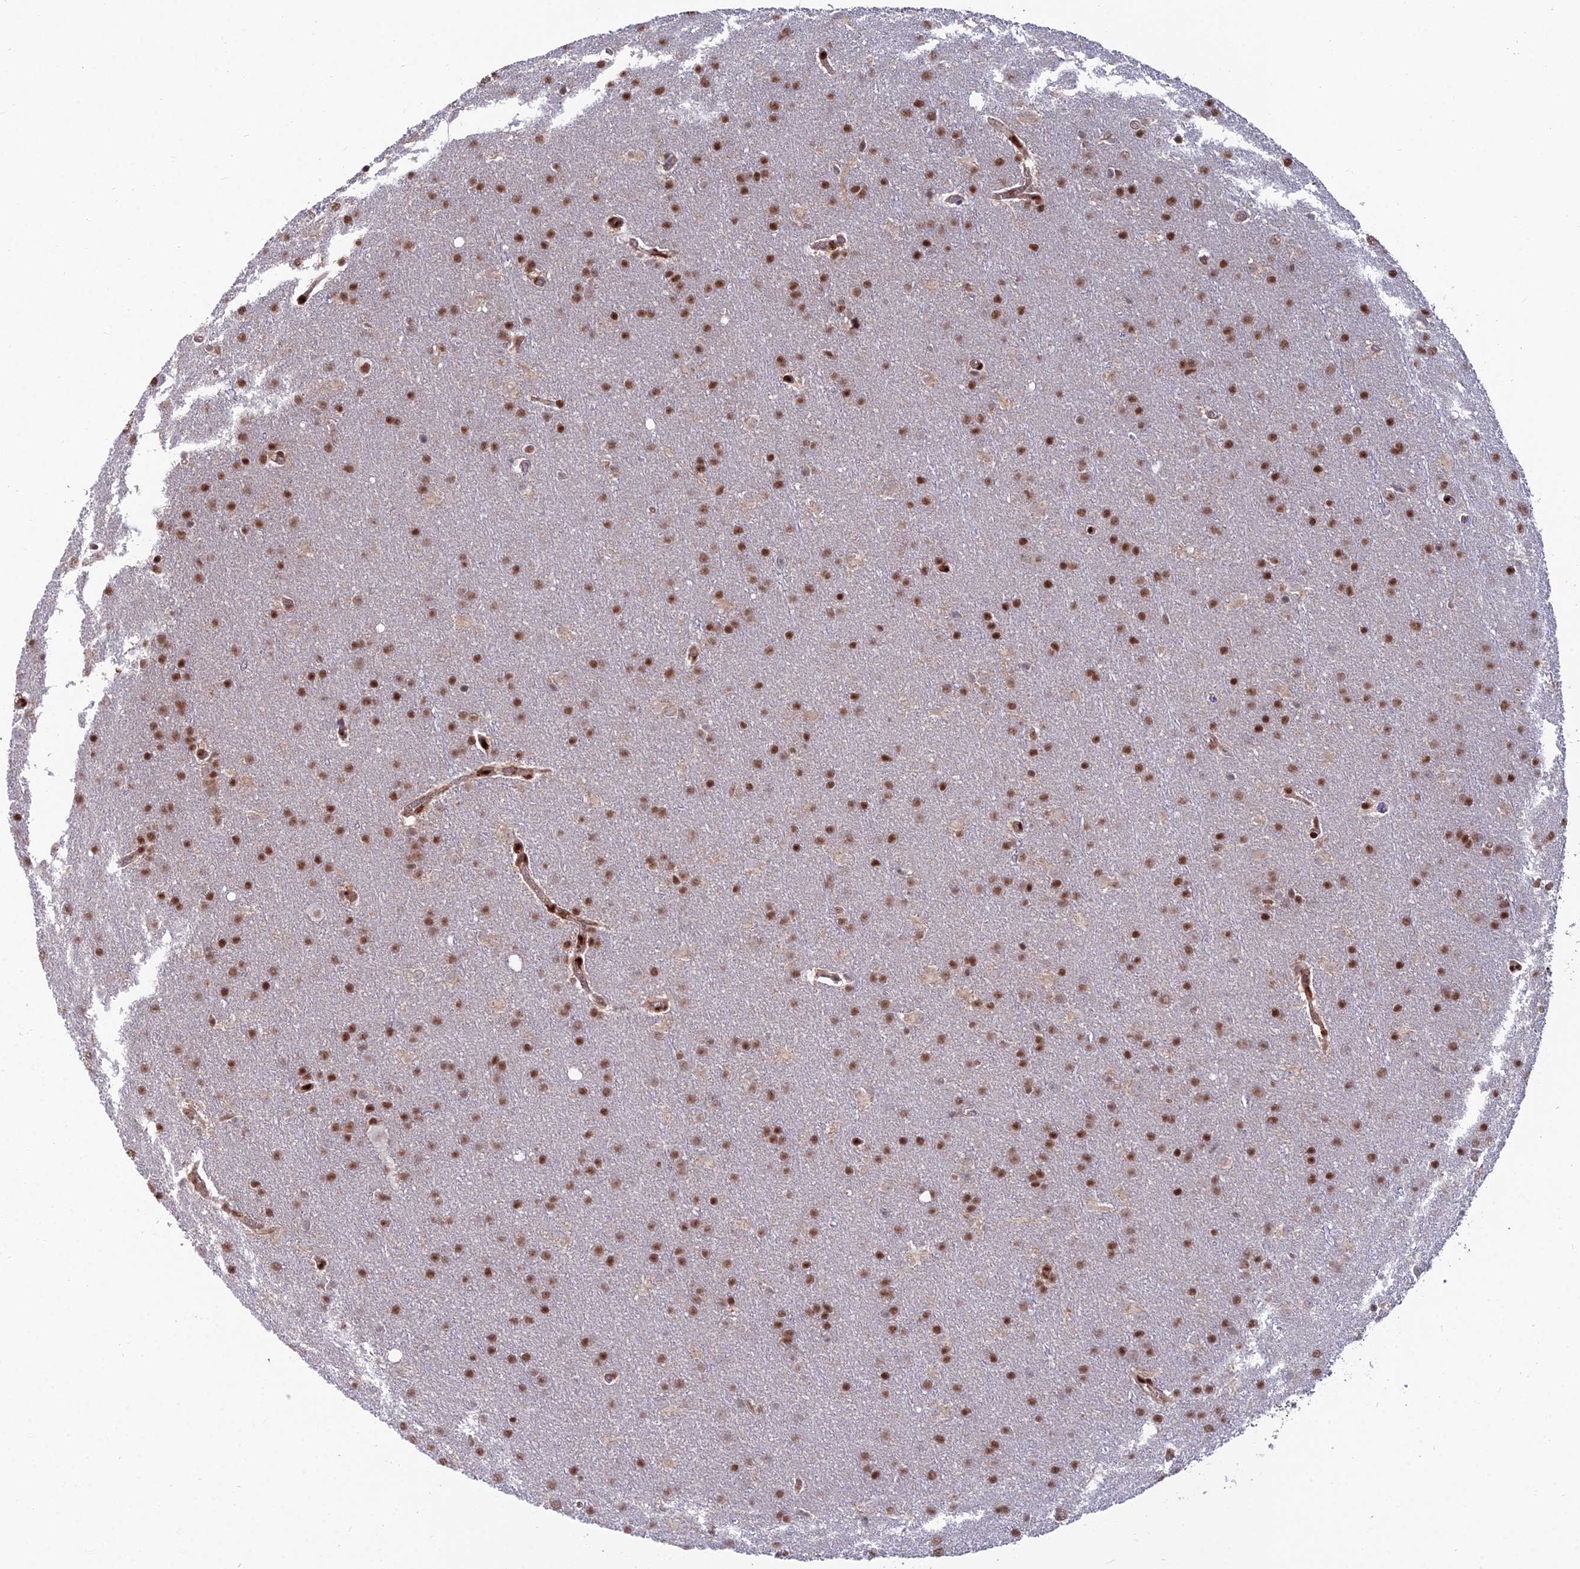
{"staining": {"intensity": "strong", "quantity": ">75%", "location": "nuclear"}, "tissue": "glioma", "cell_type": "Tumor cells", "image_type": "cancer", "snomed": [{"axis": "morphology", "description": "Glioma, malignant, Low grade"}, {"axis": "topography", "description": "Brain"}], "caption": "A photomicrograph showing strong nuclear staining in about >75% of tumor cells in glioma, as visualized by brown immunohistochemical staining.", "gene": "DNPEP", "patient": {"sex": "female", "age": 32}}